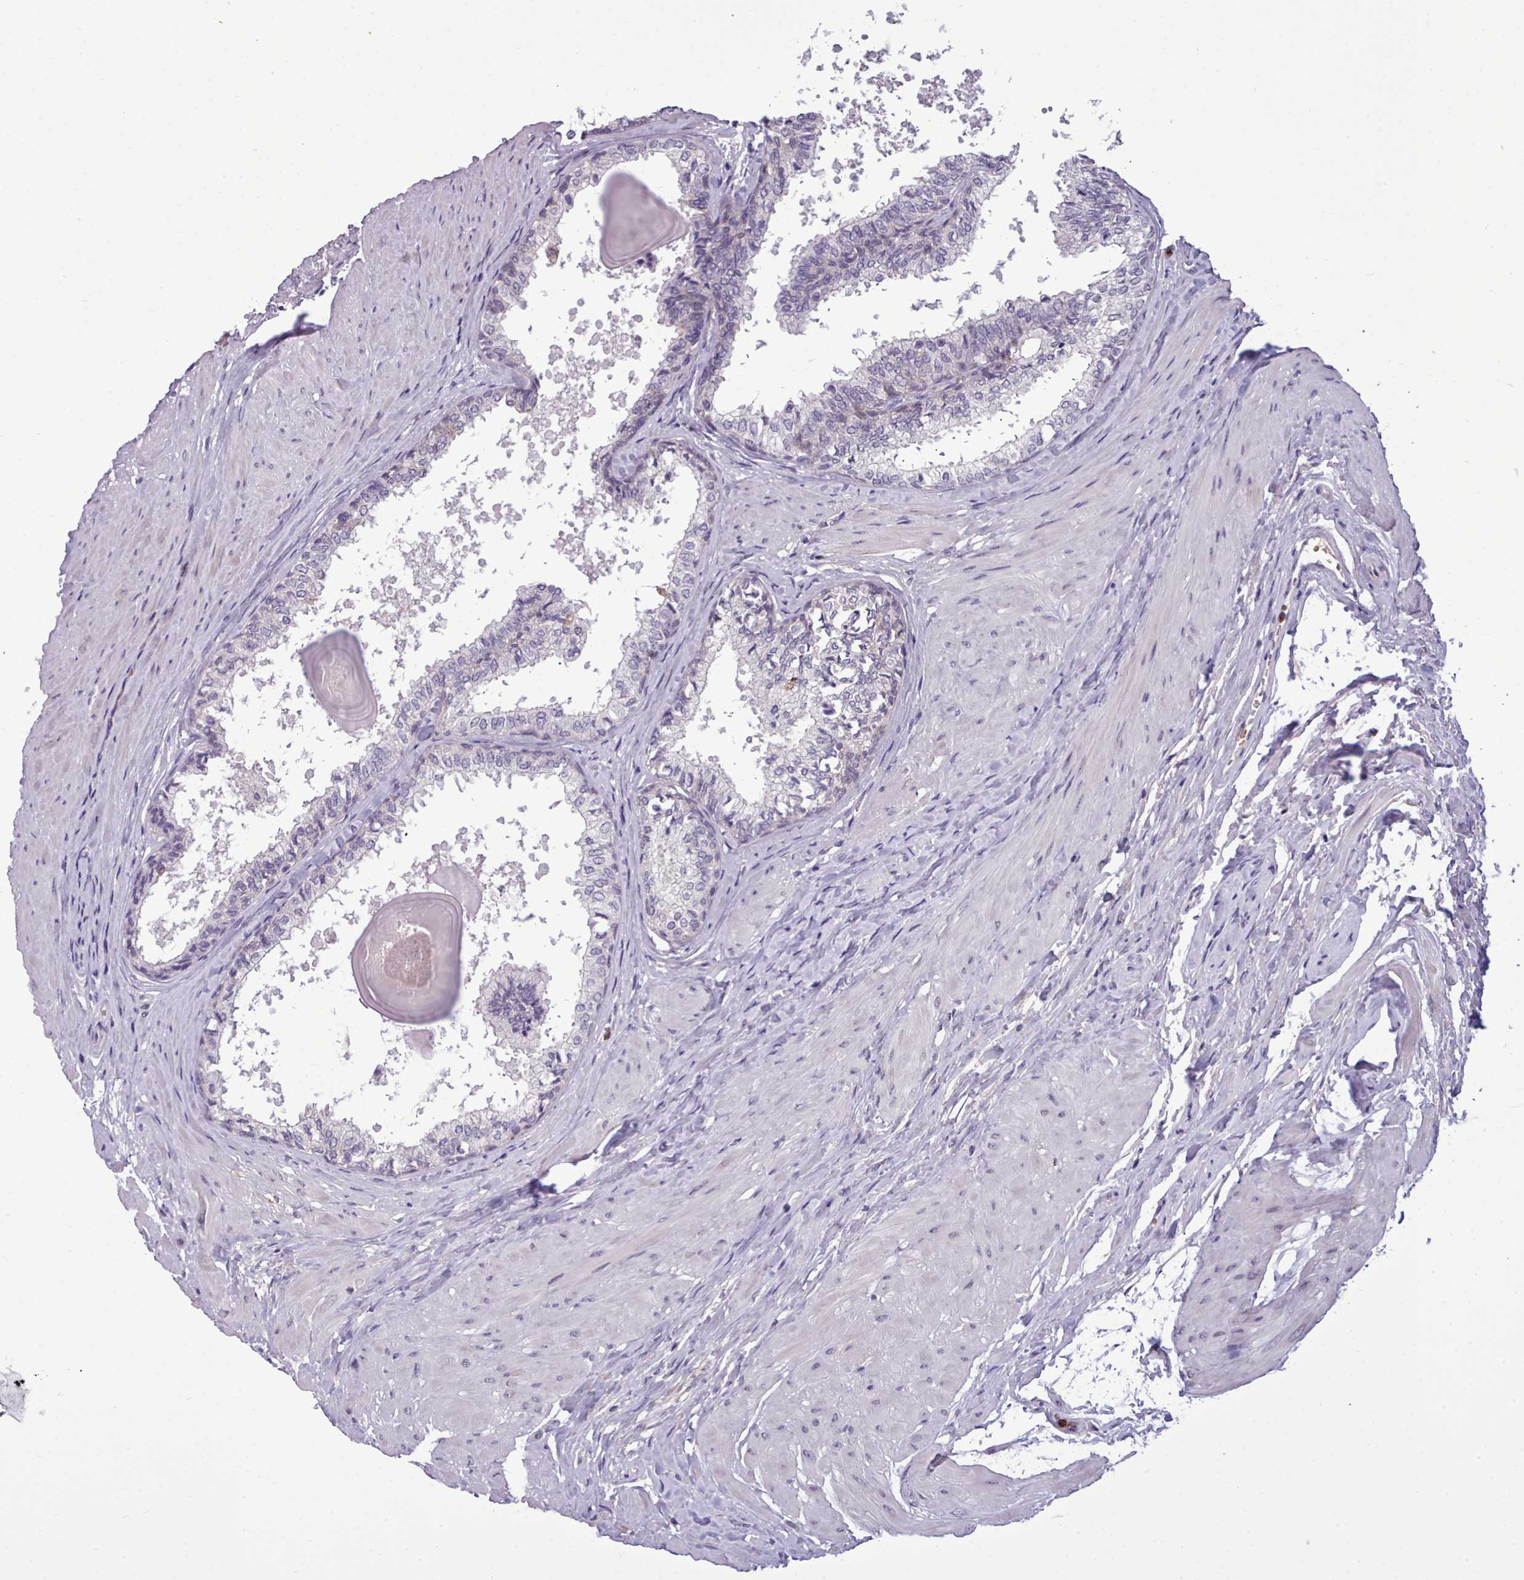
{"staining": {"intensity": "negative", "quantity": "none", "location": "none"}, "tissue": "prostate", "cell_type": "Glandular cells", "image_type": "normal", "snomed": [{"axis": "morphology", "description": "Normal tissue, NOS"}, {"axis": "topography", "description": "Prostate"}], "caption": "The immunohistochemistry (IHC) photomicrograph has no significant staining in glandular cells of prostate.", "gene": "KCTD16", "patient": {"sex": "male", "age": 48}}